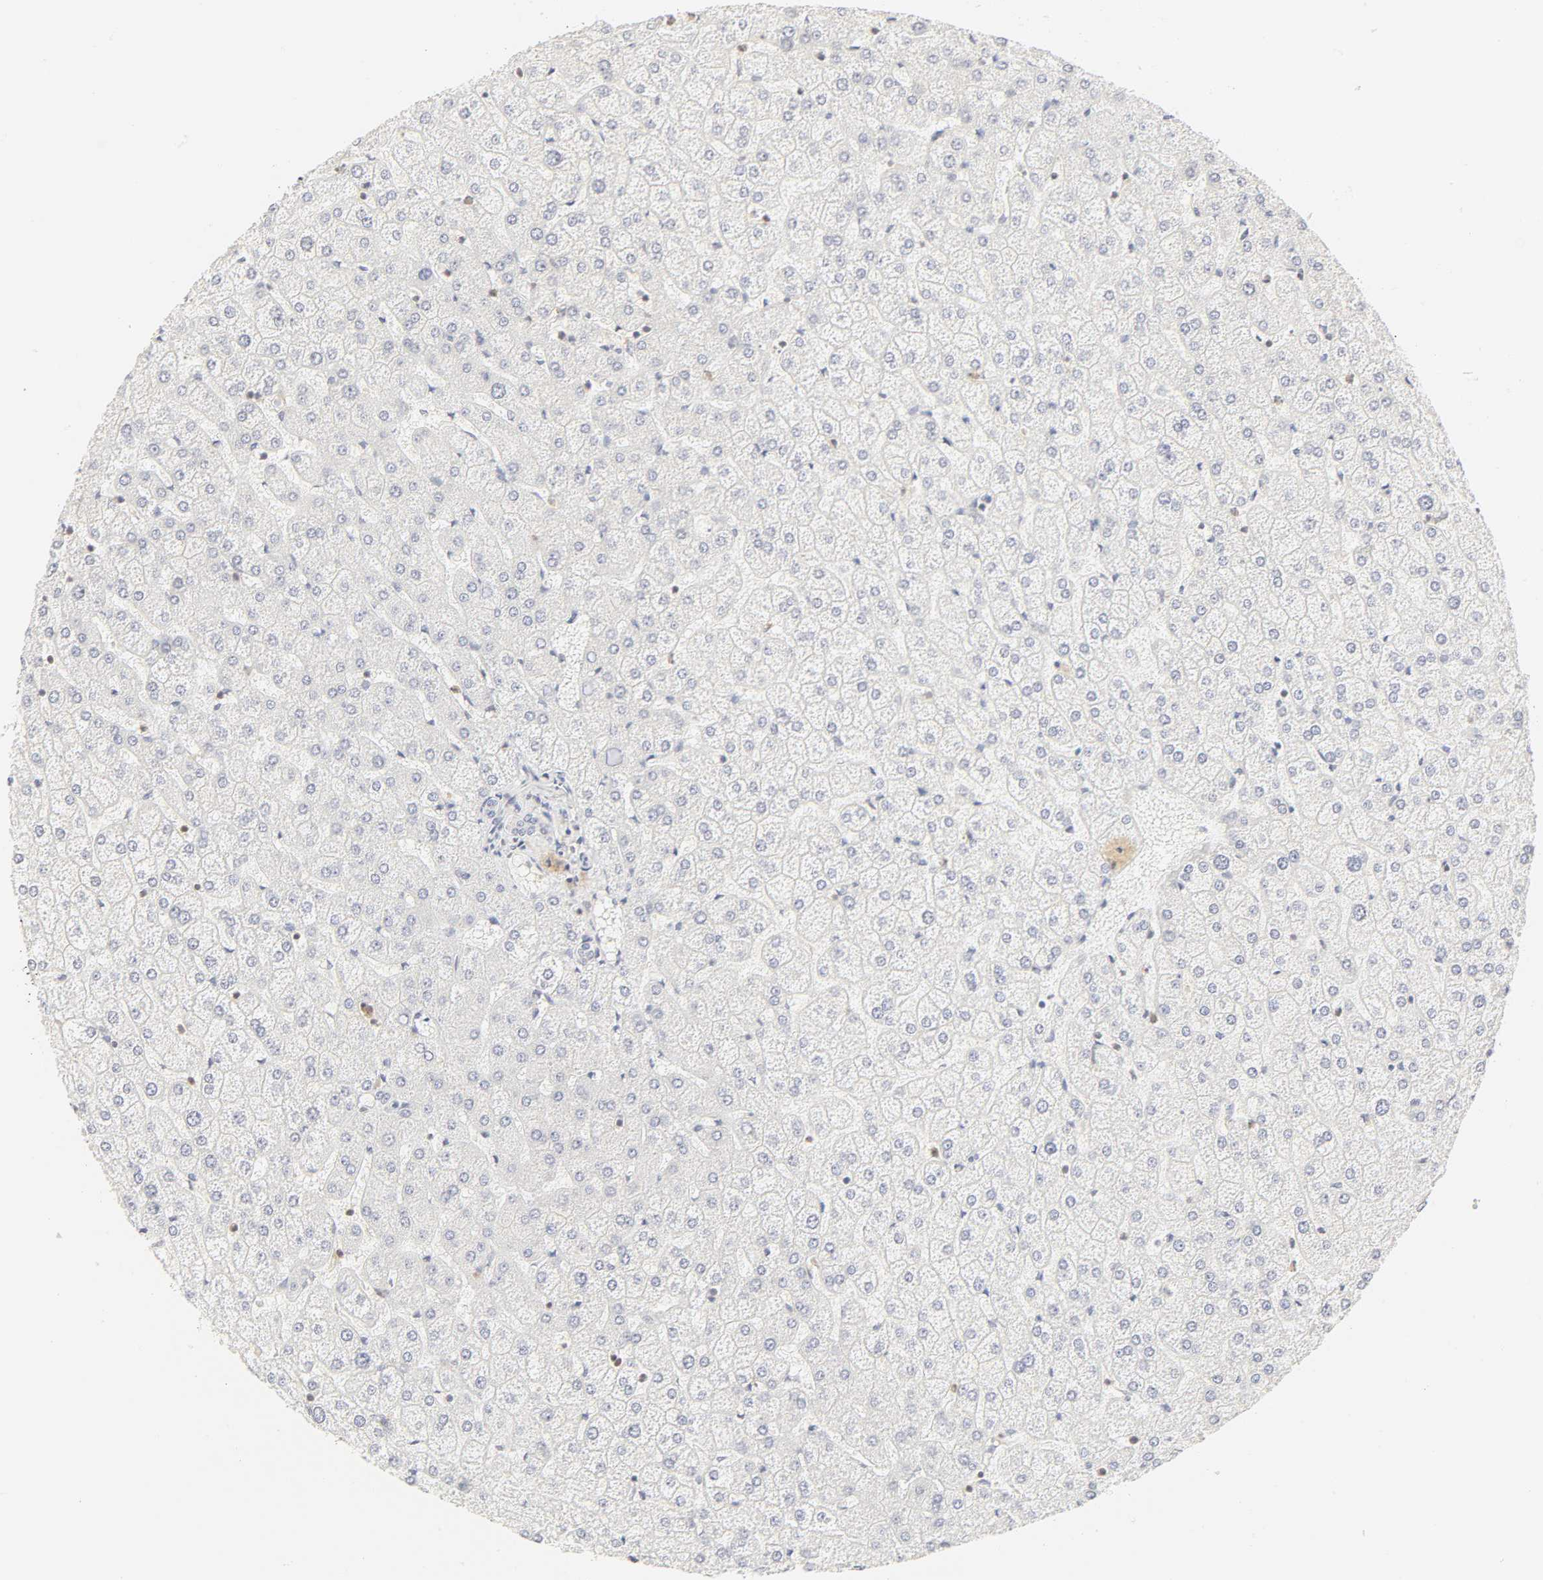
{"staining": {"intensity": "negative", "quantity": "none", "location": "none"}, "tissue": "liver", "cell_type": "Cholangiocytes", "image_type": "normal", "snomed": [{"axis": "morphology", "description": "Normal tissue, NOS"}, {"axis": "topography", "description": "Liver"}], "caption": "IHC of unremarkable liver exhibits no staining in cholangiocytes.", "gene": "KIF2A", "patient": {"sex": "female", "age": 32}}